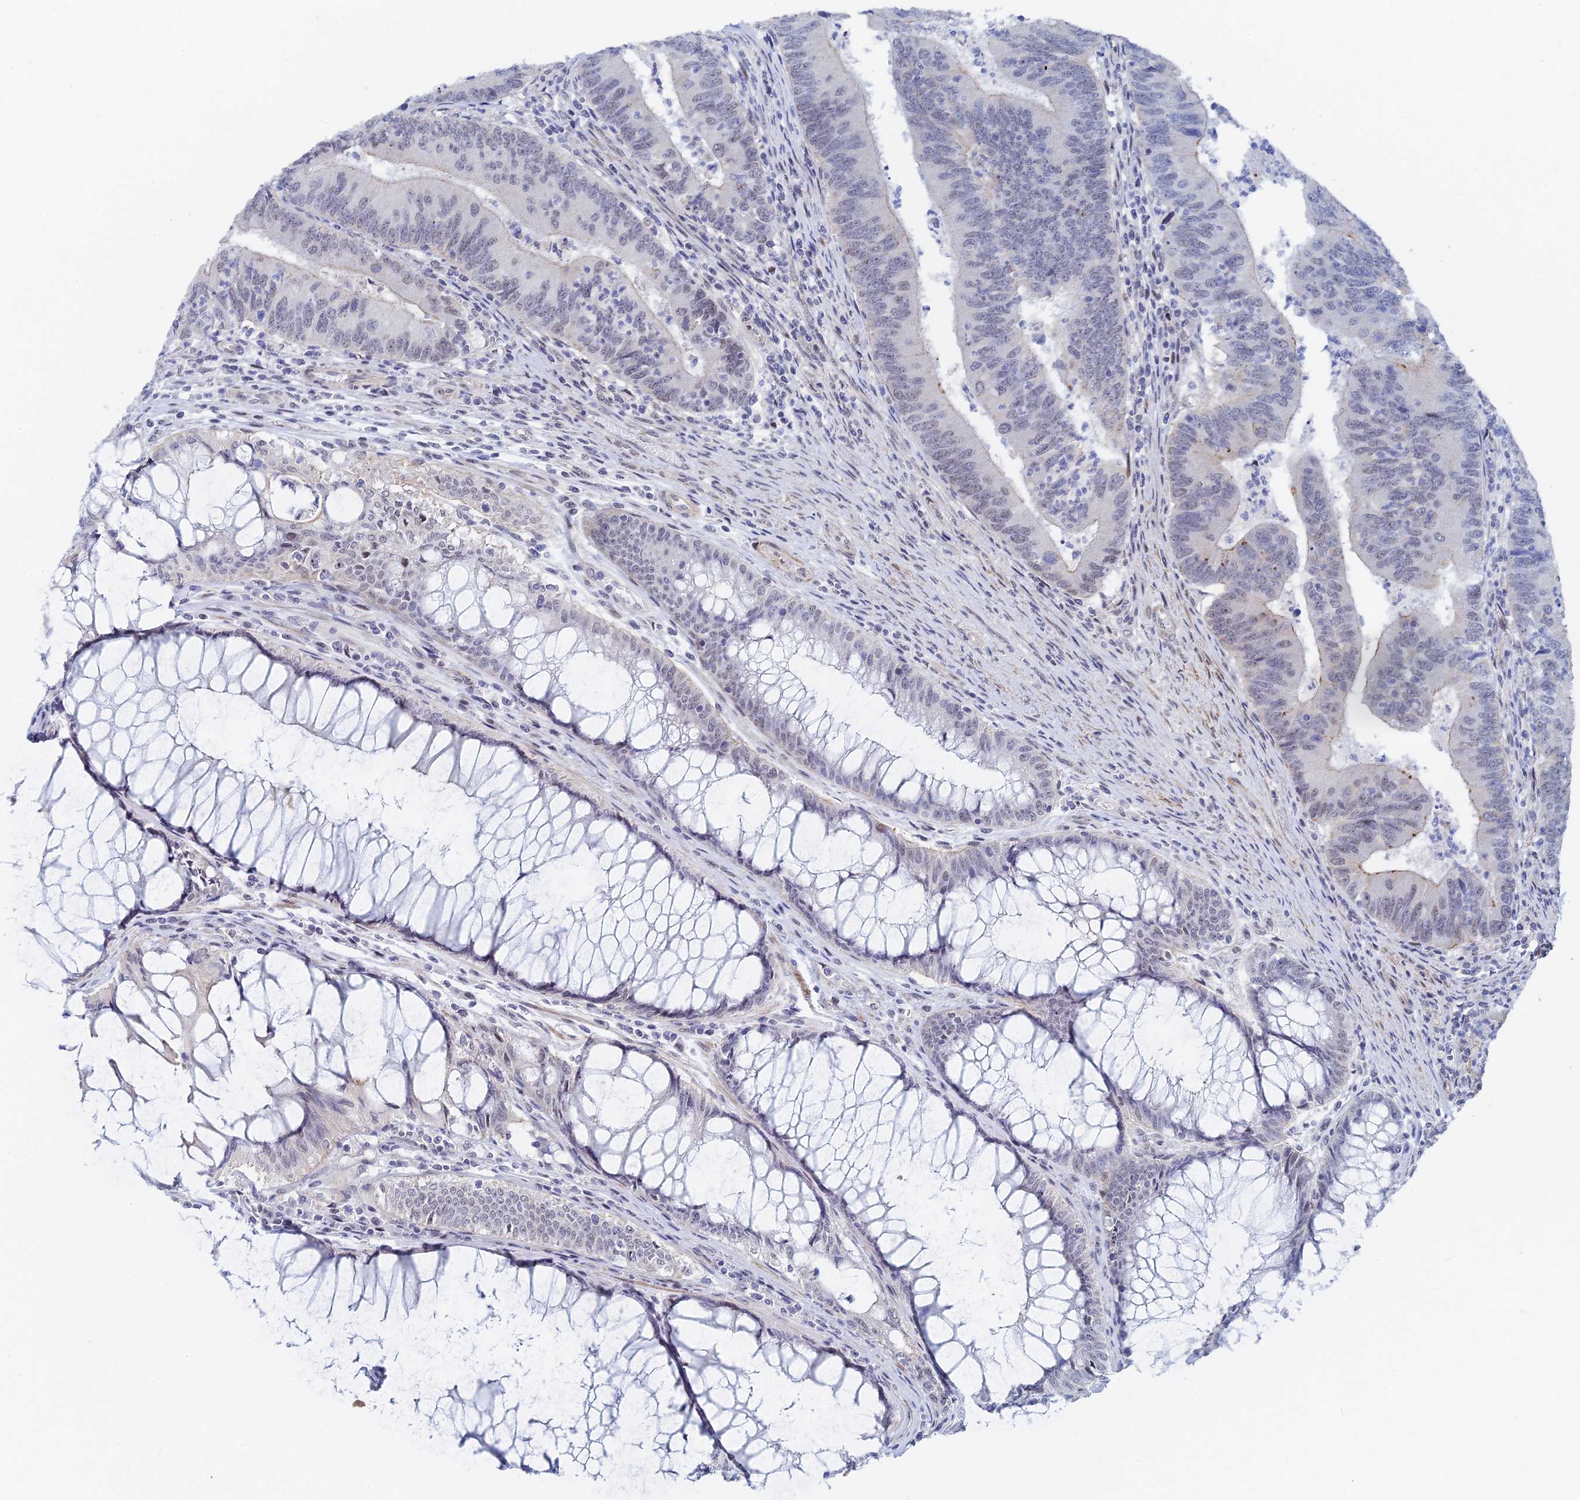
{"staining": {"intensity": "negative", "quantity": "none", "location": "none"}, "tissue": "colorectal cancer", "cell_type": "Tumor cells", "image_type": "cancer", "snomed": [{"axis": "morphology", "description": "Adenocarcinoma, NOS"}, {"axis": "topography", "description": "Colon"}], "caption": "The immunohistochemistry photomicrograph has no significant staining in tumor cells of adenocarcinoma (colorectal) tissue.", "gene": "GMNC", "patient": {"sex": "female", "age": 67}}